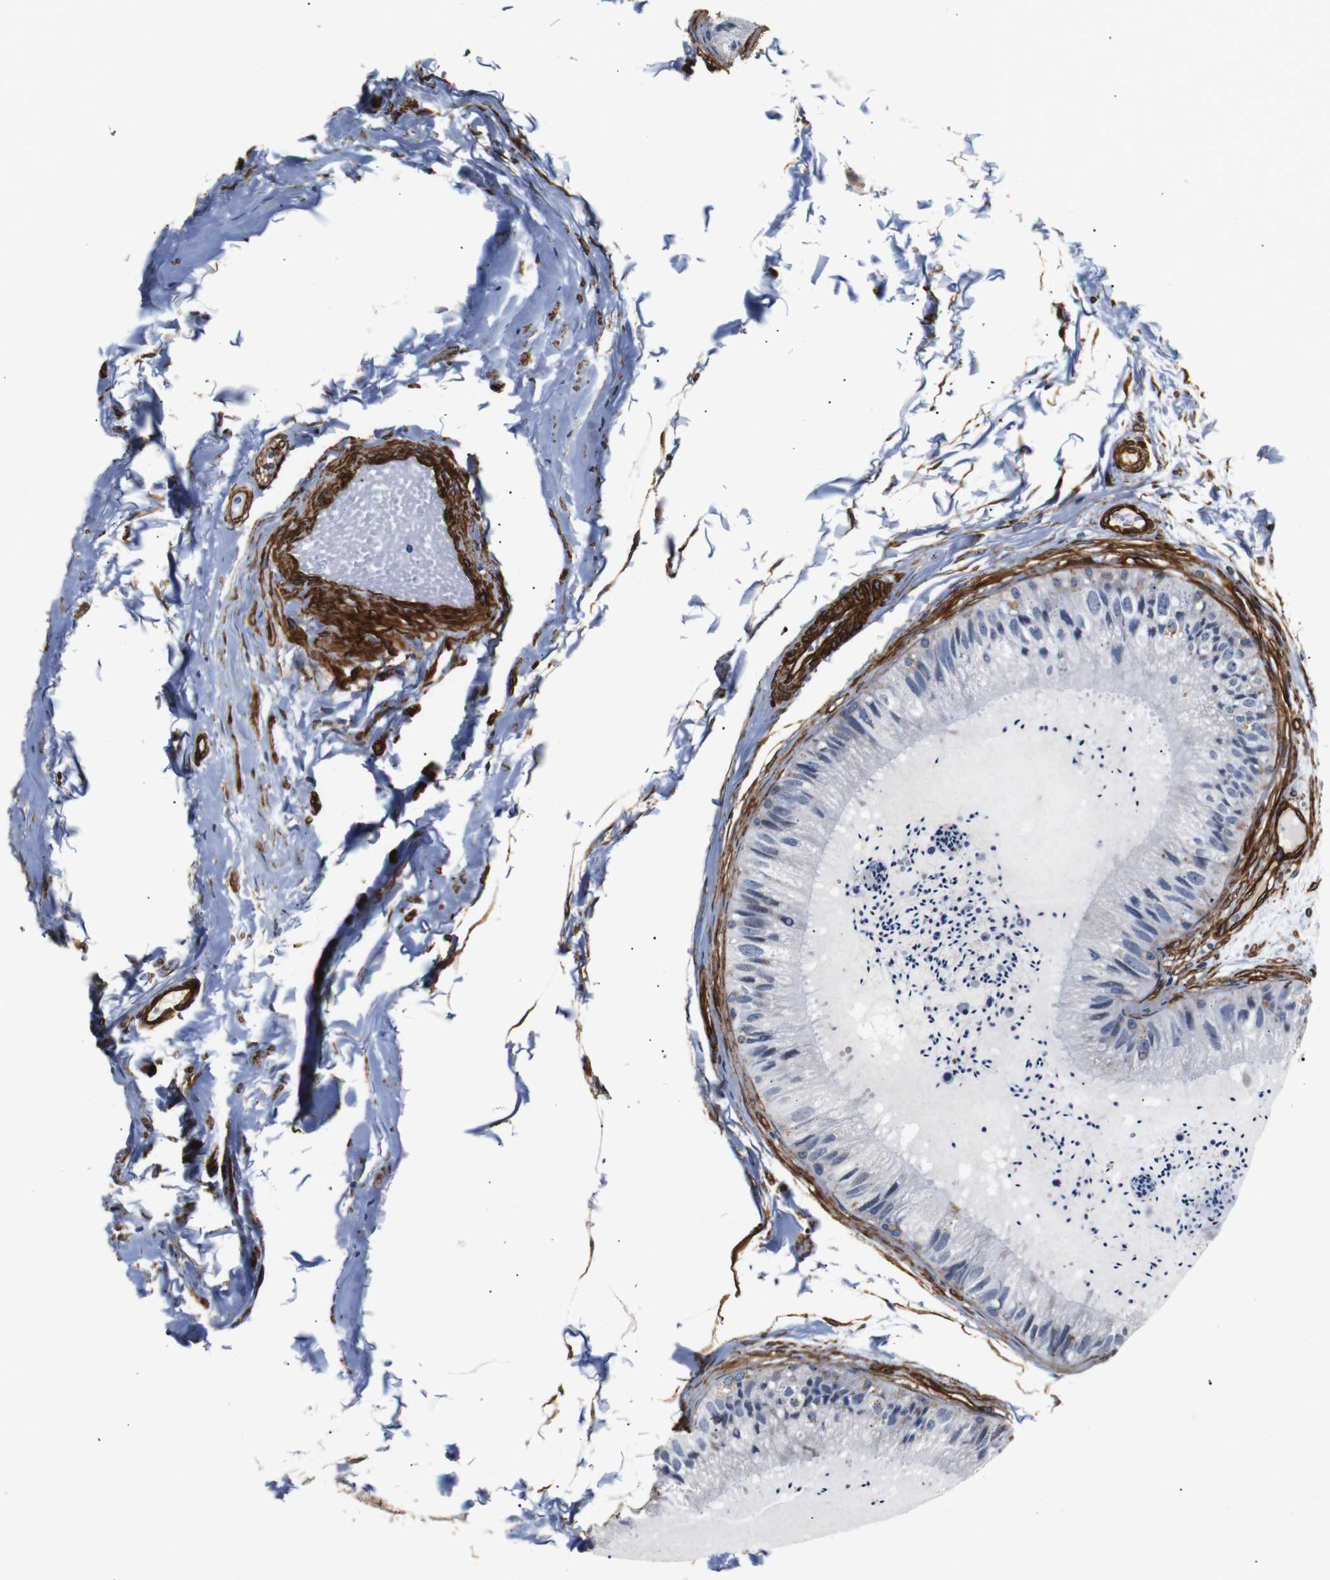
{"staining": {"intensity": "weak", "quantity": "25%-75%", "location": "cytoplasmic/membranous"}, "tissue": "epididymis", "cell_type": "Glandular cells", "image_type": "normal", "snomed": [{"axis": "morphology", "description": "Normal tissue, NOS"}, {"axis": "topography", "description": "Epididymis"}], "caption": "Epididymis stained for a protein (brown) displays weak cytoplasmic/membranous positive positivity in about 25%-75% of glandular cells.", "gene": "CAV2", "patient": {"sex": "male", "age": 31}}